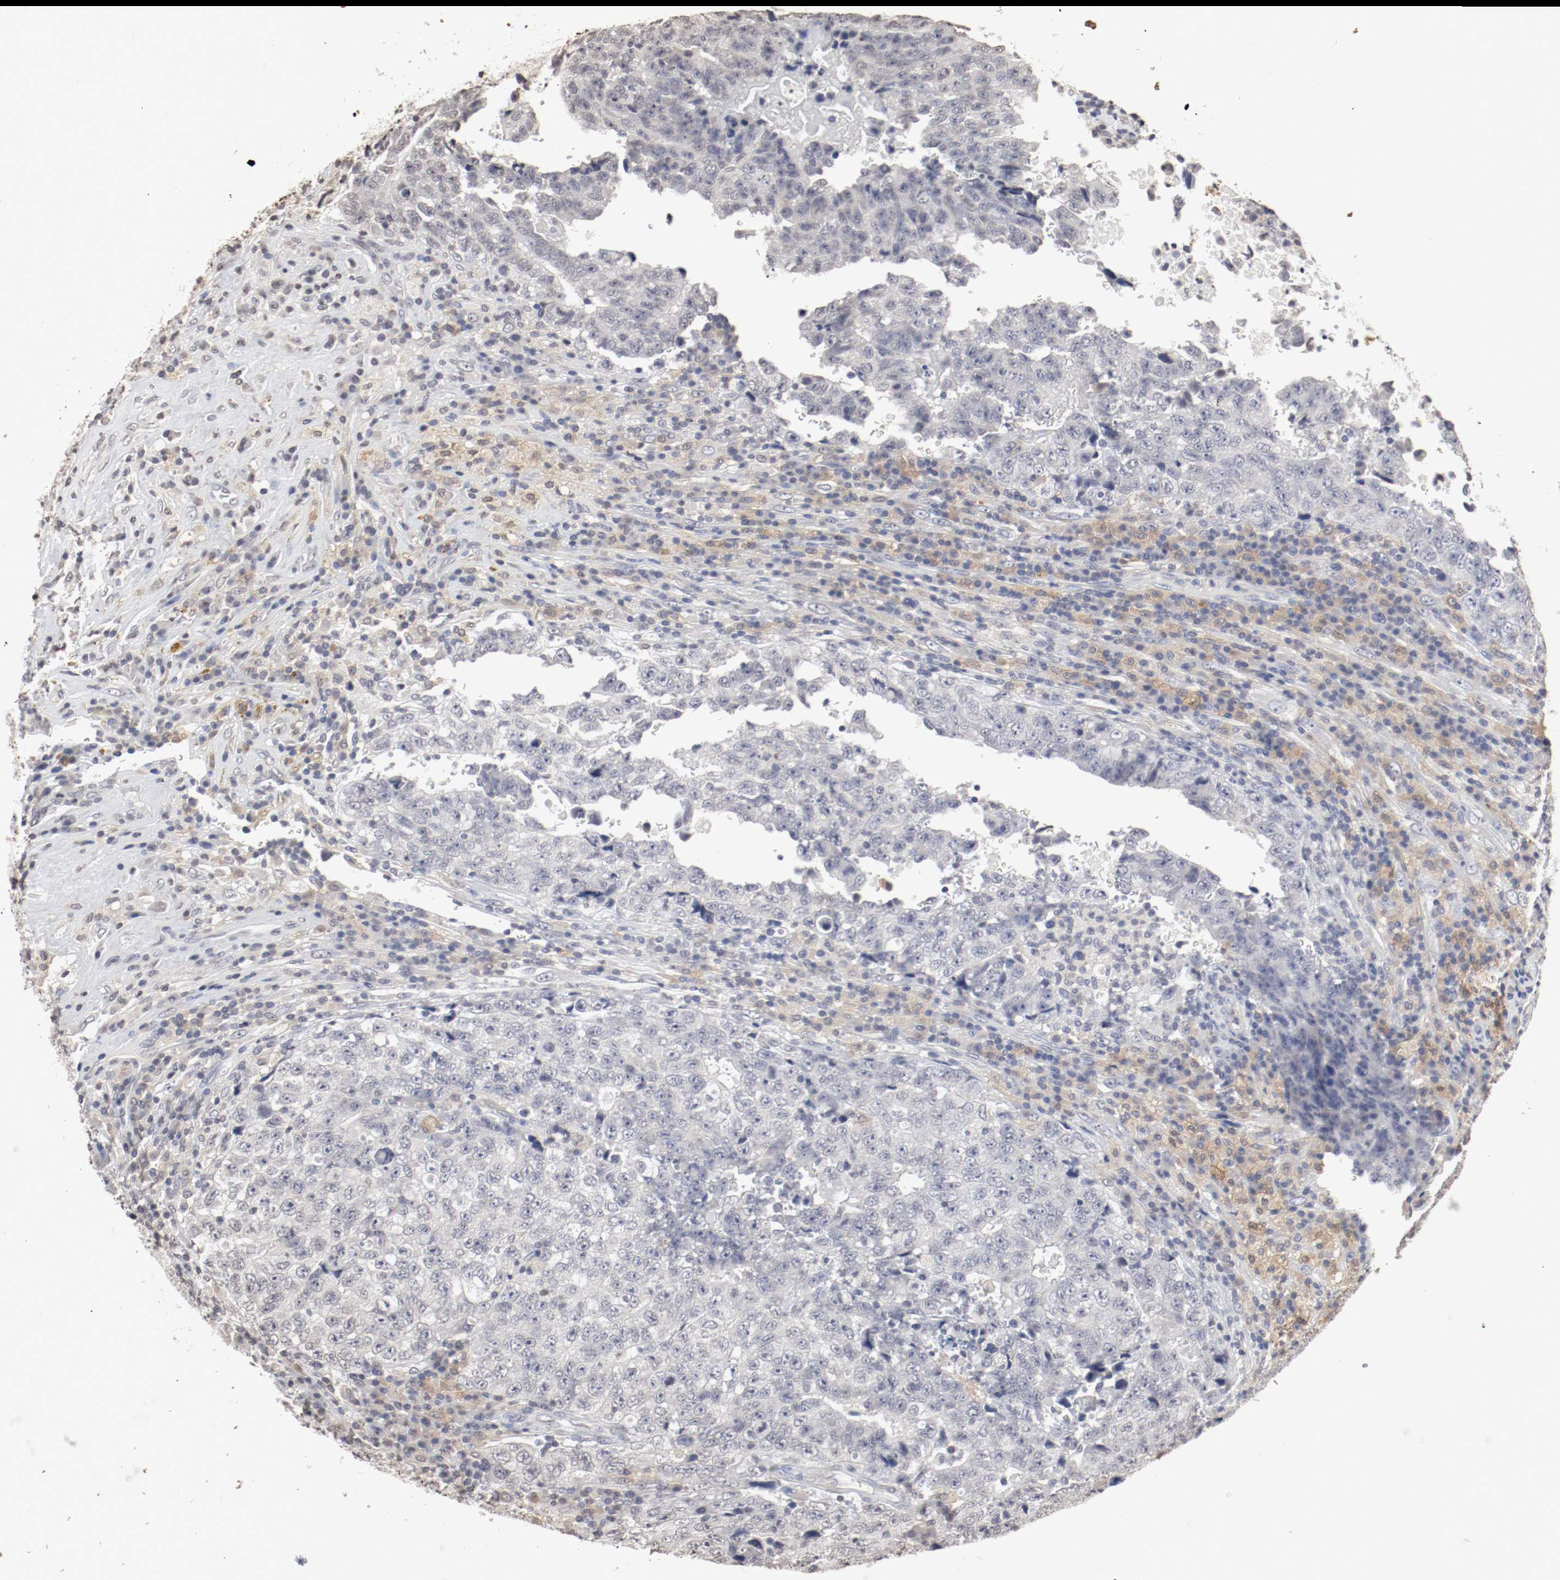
{"staining": {"intensity": "weak", "quantity": "25%-75%", "location": "cytoplasmic/membranous"}, "tissue": "testis cancer", "cell_type": "Tumor cells", "image_type": "cancer", "snomed": [{"axis": "morphology", "description": "Necrosis, NOS"}, {"axis": "morphology", "description": "Carcinoma, Embryonal, NOS"}, {"axis": "topography", "description": "Testis"}], "caption": "Testis embryonal carcinoma stained with immunohistochemistry (IHC) demonstrates weak cytoplasmic/membranous expression in about 25%-75% of tumor cells.", "gene": "WASL", "patient": {"sex": "male", "age": 19}}